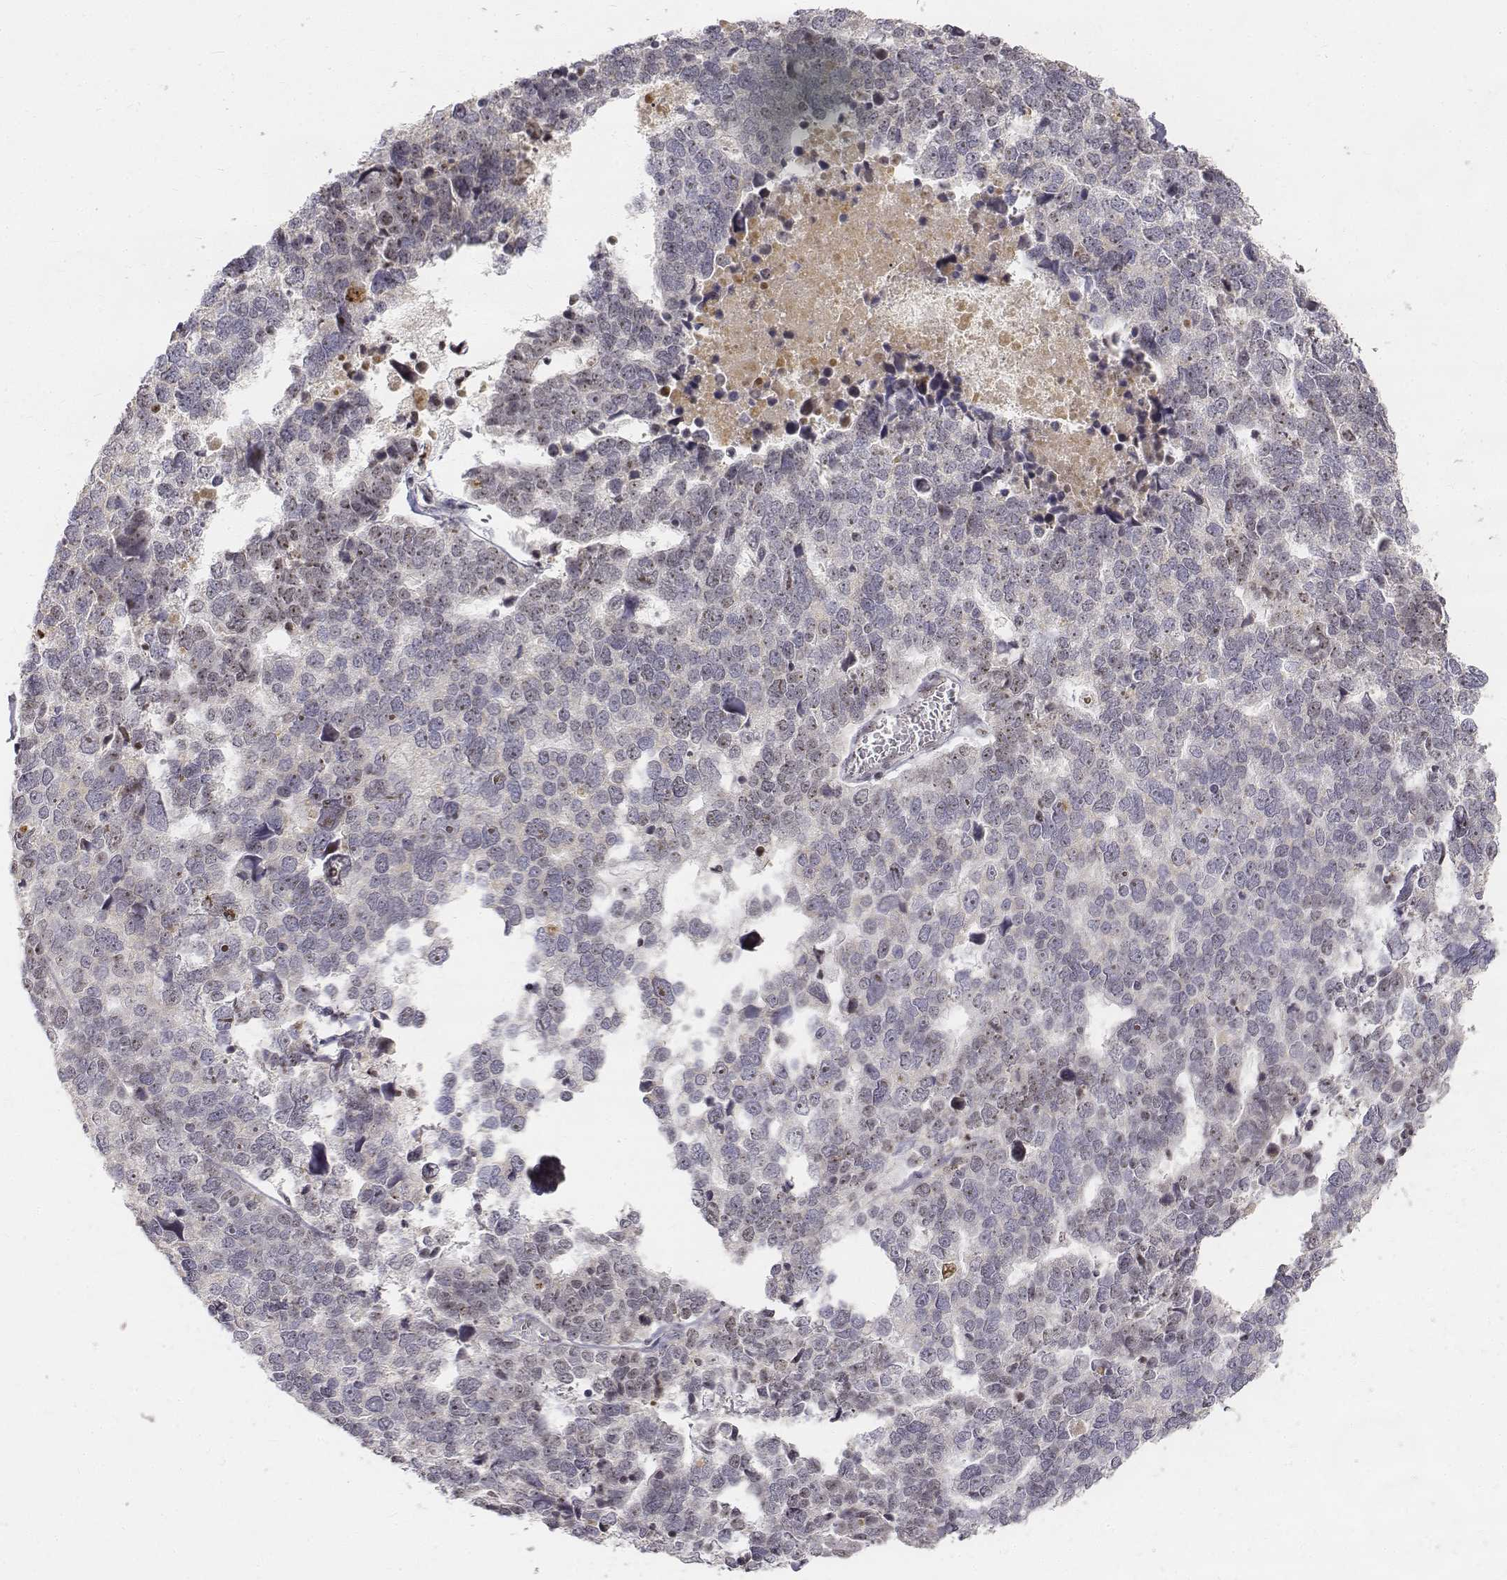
{"staining": {"intensity": "moderate", "quantity": "25%-75%", "location": "nuclear"}, "tissue": "stomach cancer", "cell_type": "Tumor cells", "image_type": "cancer", "snomed": [{"axis": "morphology", "description": "Adenocarcinoma, NOS"}, {"axis": "topography", "description": "Stomach"}], "caption": "Immunohistochemical staining of human stomach adenocarcinoma demonstrates medium levels of moderate nuclear protein expression in about 25%-75% of tumor cells.", "gene": "PHF6", "patient": {"sex": "male", "age": 69}}